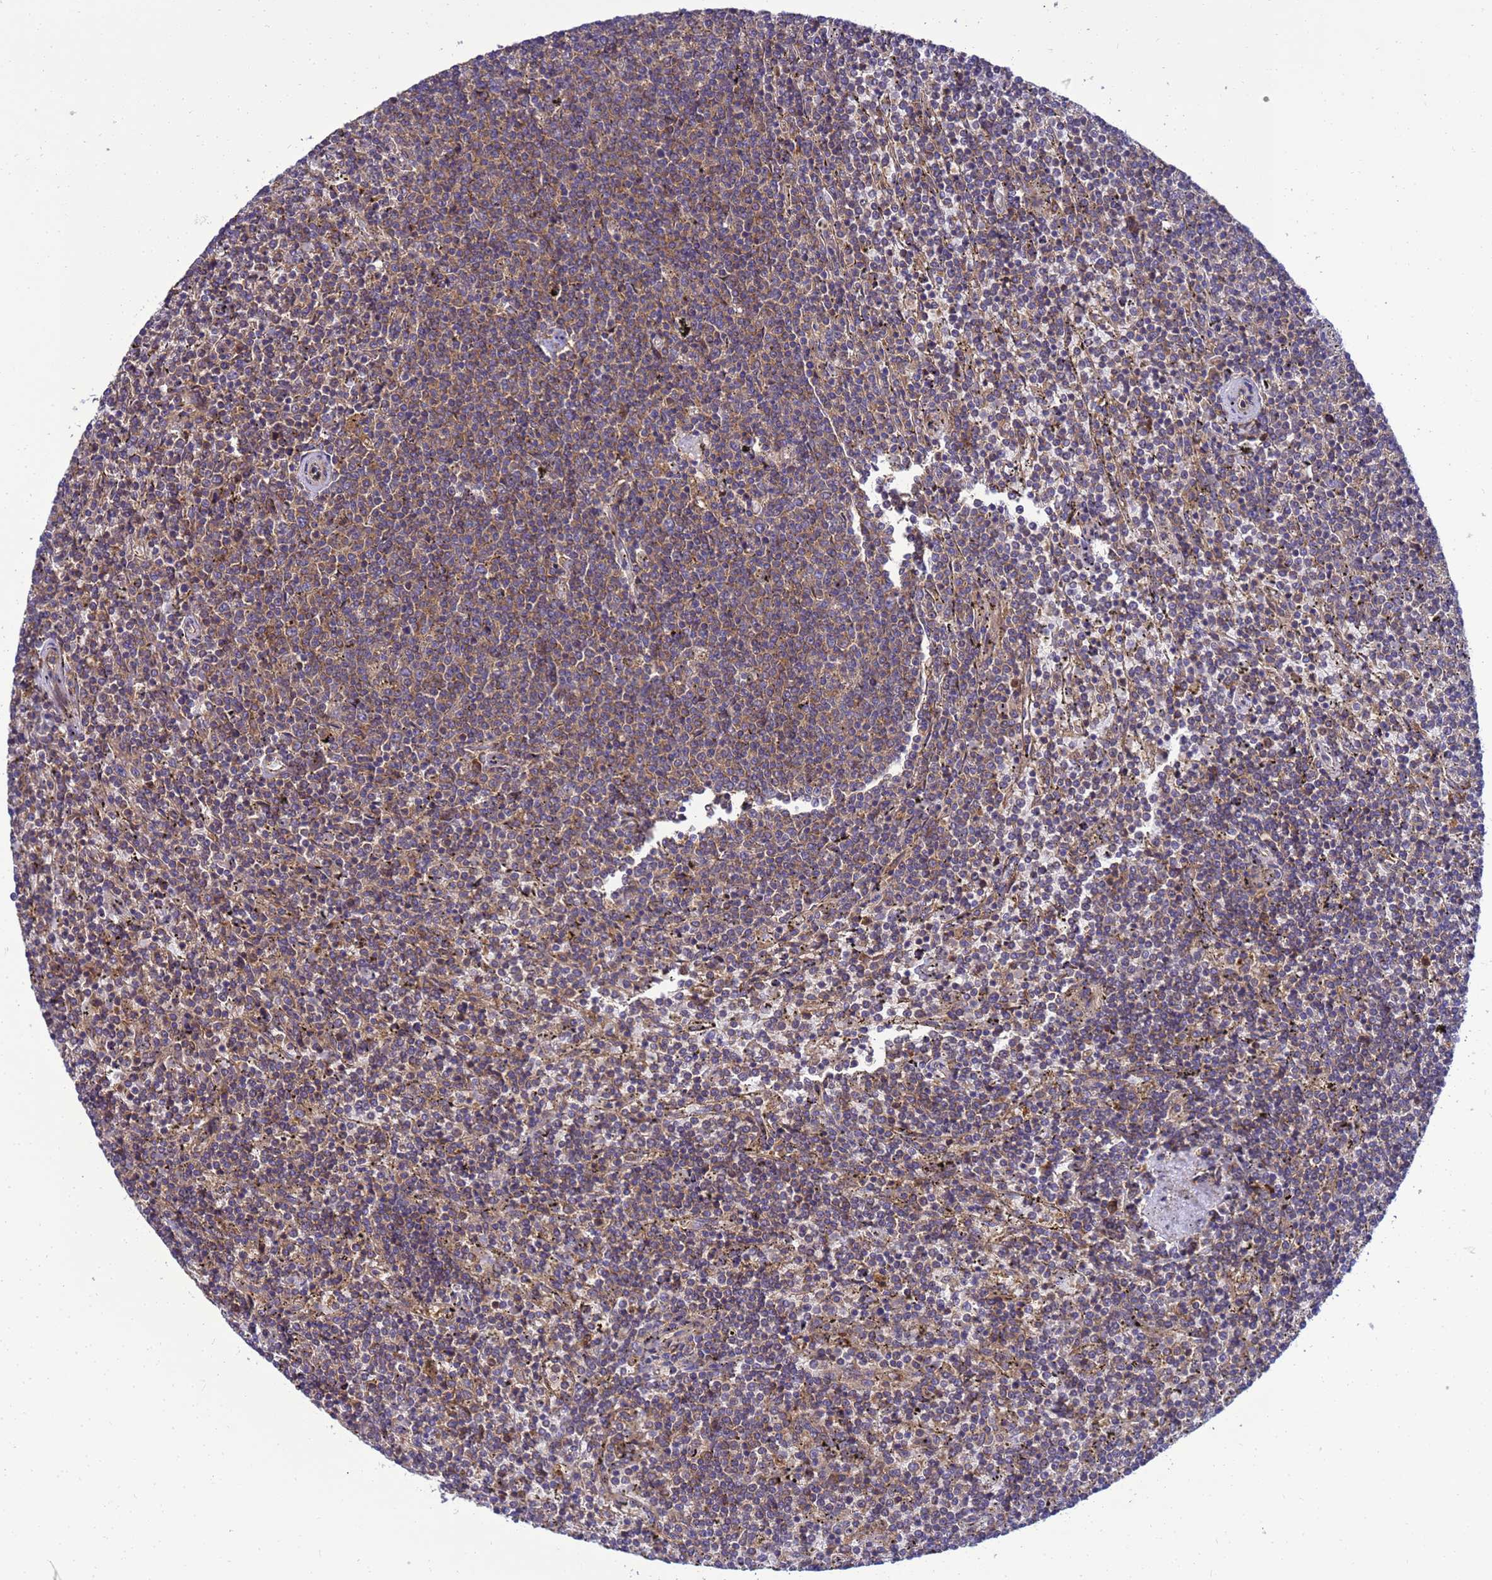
{"staining": {"intensity": "weak", "quantity": "25%-75%", "location": "cytoplasmic/membranous"}, "tissue": "lymphoma", "cell_type": "Tumor cells", "image_type": "cancer", "snomed": [{"axis": "morphology", "description": "Malignant lymphoma, non-Hodgkin's type, Low grade"}, {"axis": "topography", "description": "Spleen"}], "caption": "High-magnification brightfield microscopy of lymphoma stained with DAB (brown) and counterstained with hematoxylin (blue). tumor cells exhibit weak cytoplasmic/membranous staining is identified in approximately25%-75% of cells.", "gene": "BECN1", "patient": {"sex": "female", "age": 50}}